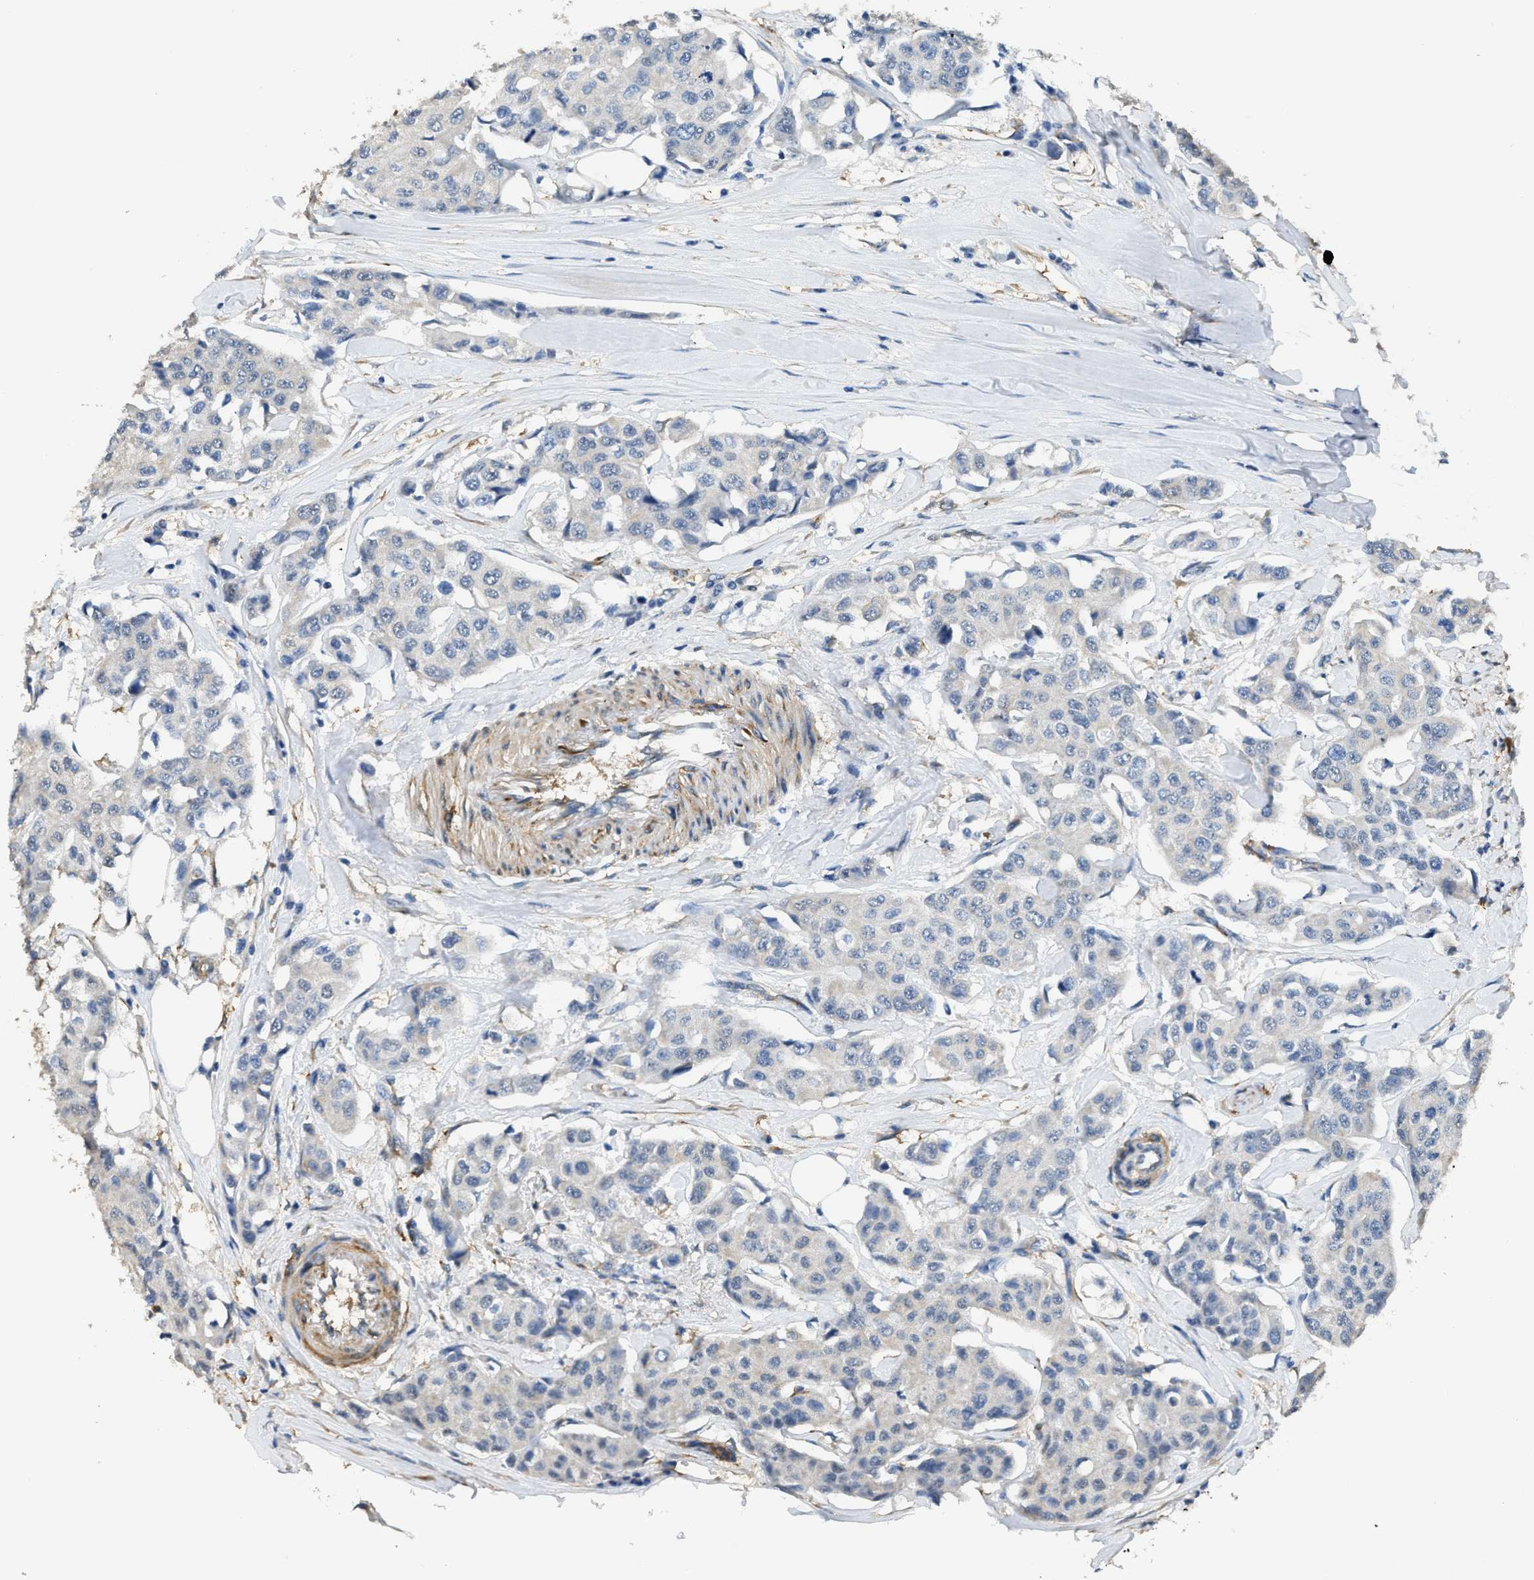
{"staining": {"intensity": "negative", "quantity": "none", "location": "none"}, "tissue": "breast cancer", "cell_type": "Tumor cells", "image_type": "cancer", "snomed": [{"axis": "morphology", "description": "Duct carcinoma"}, {"axis": "topography", "description": "Breast"}], "caption": "This micrograph is of breast cancer (intraductal carcinoma) stained with immunohistochemistry to label a protein in brown with the nuclei are counter-stained blue. There is no staining in tumor cells.", "gene": "ZSWIM5", "patient": {"sex": "female", "age": 80}}